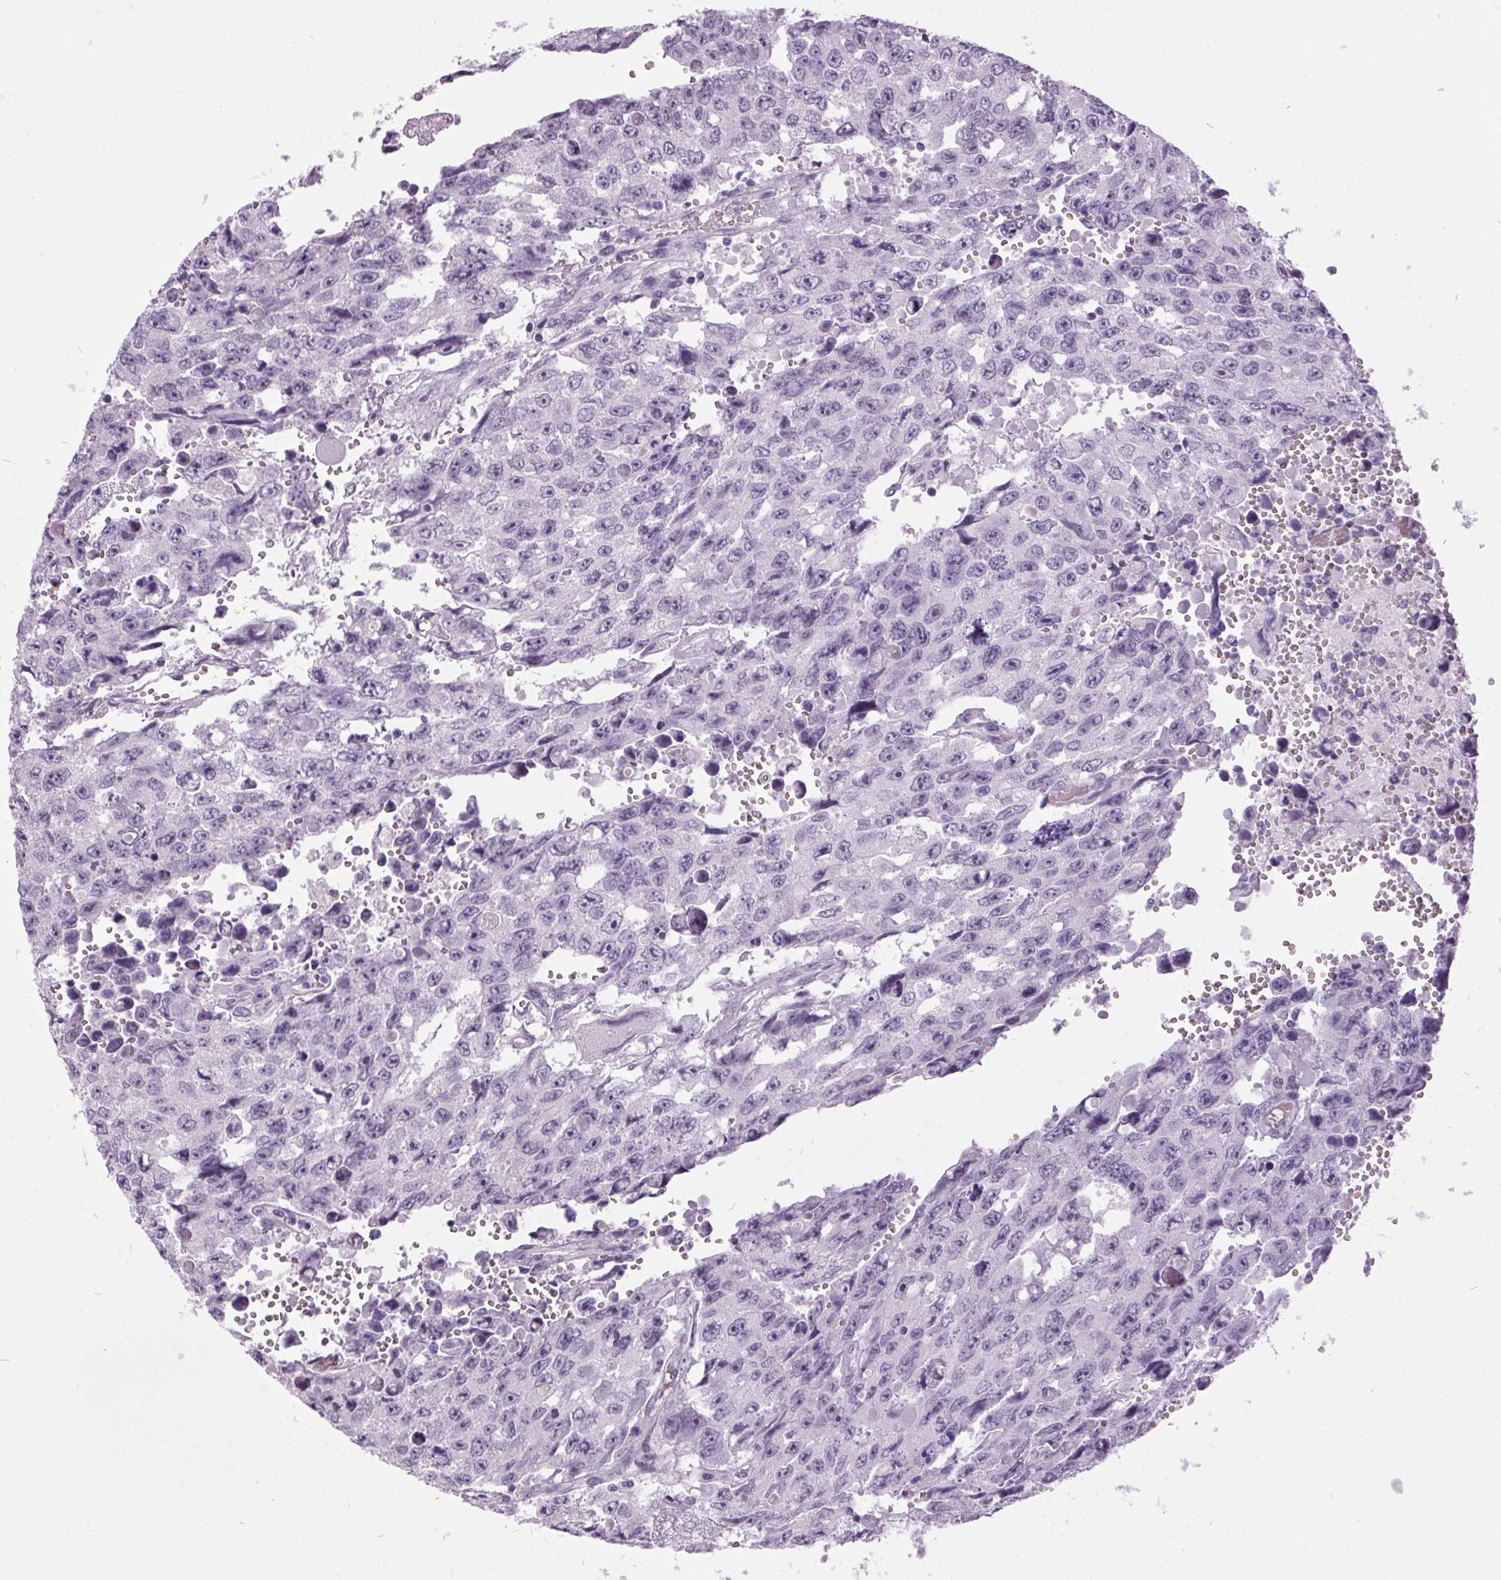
{"staining": {"intensity": "negative", "quantity": "none", "location": "none"}, "tissue": "testis cancer", "cell_type": "Tumor cells", "image_type": "cancer", "snomed": [{"axis": "morphology", "description": "Seminoma, NOS"}, {"axis": "topography", "description": "Testis"}], "caption": "The image shows no significant staining in tumor cells of testis cancer (seminoma). (DAB (3,3'-diaminobenzidine) immunohistochemistry (IHC), high magnification).", "gene": "ODAD2", "patient": {"sex": "male", "age": 26}}